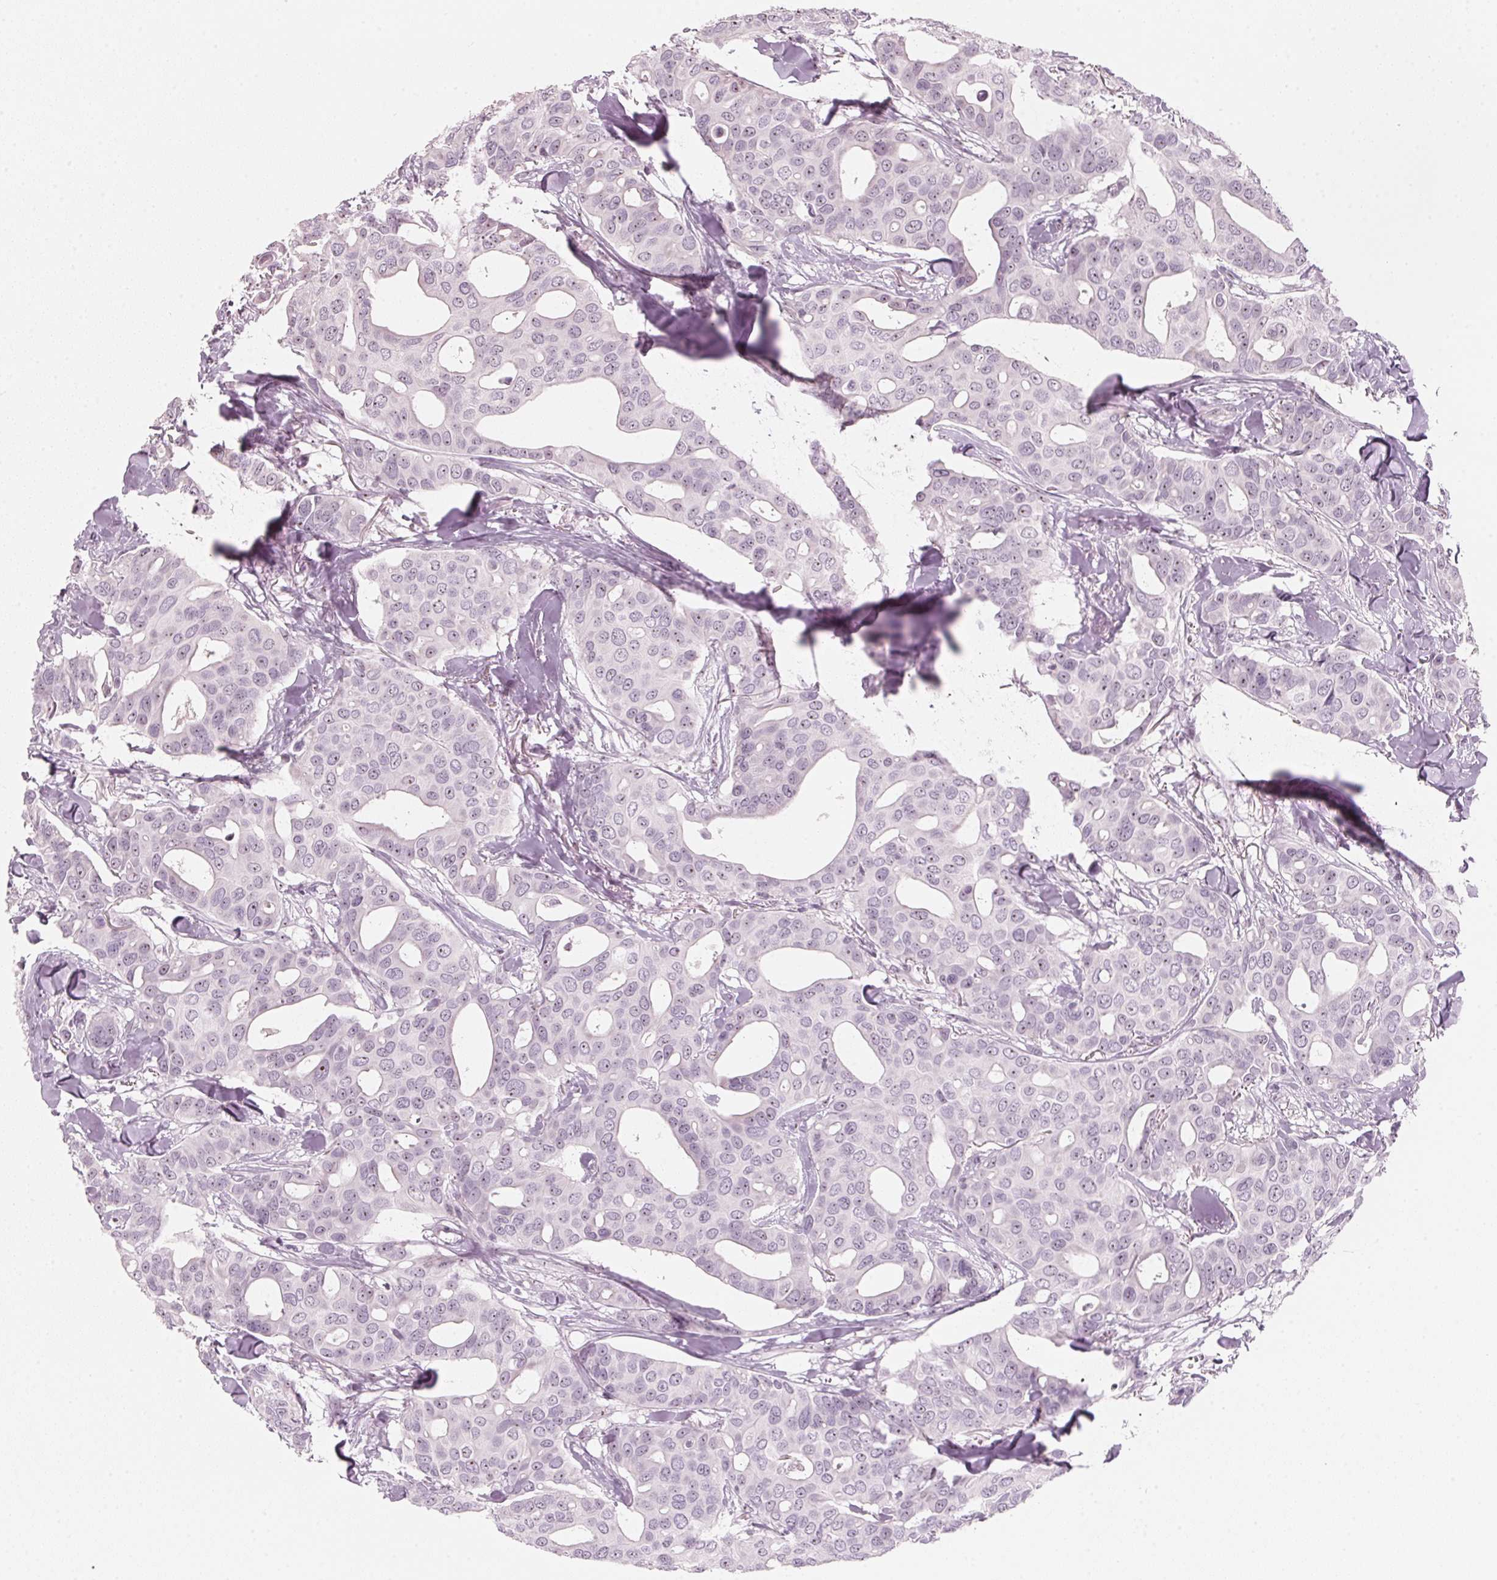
{"staining": {"intensity": "negative", "quantity": "none", "location": "none"}, "tissue": "breast cancer", "cell_type": "Tumor cells", "image_type": "cancer", "snomed": [{"axis": "morphology", "description": "Duct carcinoma"}, {"axis": "topography", "description": "Breast"}], "caption": "The immunohistochemistry micrograph has no significant expression in tumor cells of breast infiltrating ductal carcinoma tissue. The staining was performed using DAB to visualize the protein expression in brown, while the nuclei were stained in blue with hematoxylin (Magnification: 20x).", "gene": "DNTTIP2", "patient": {"sex": "female", "age": 54}}